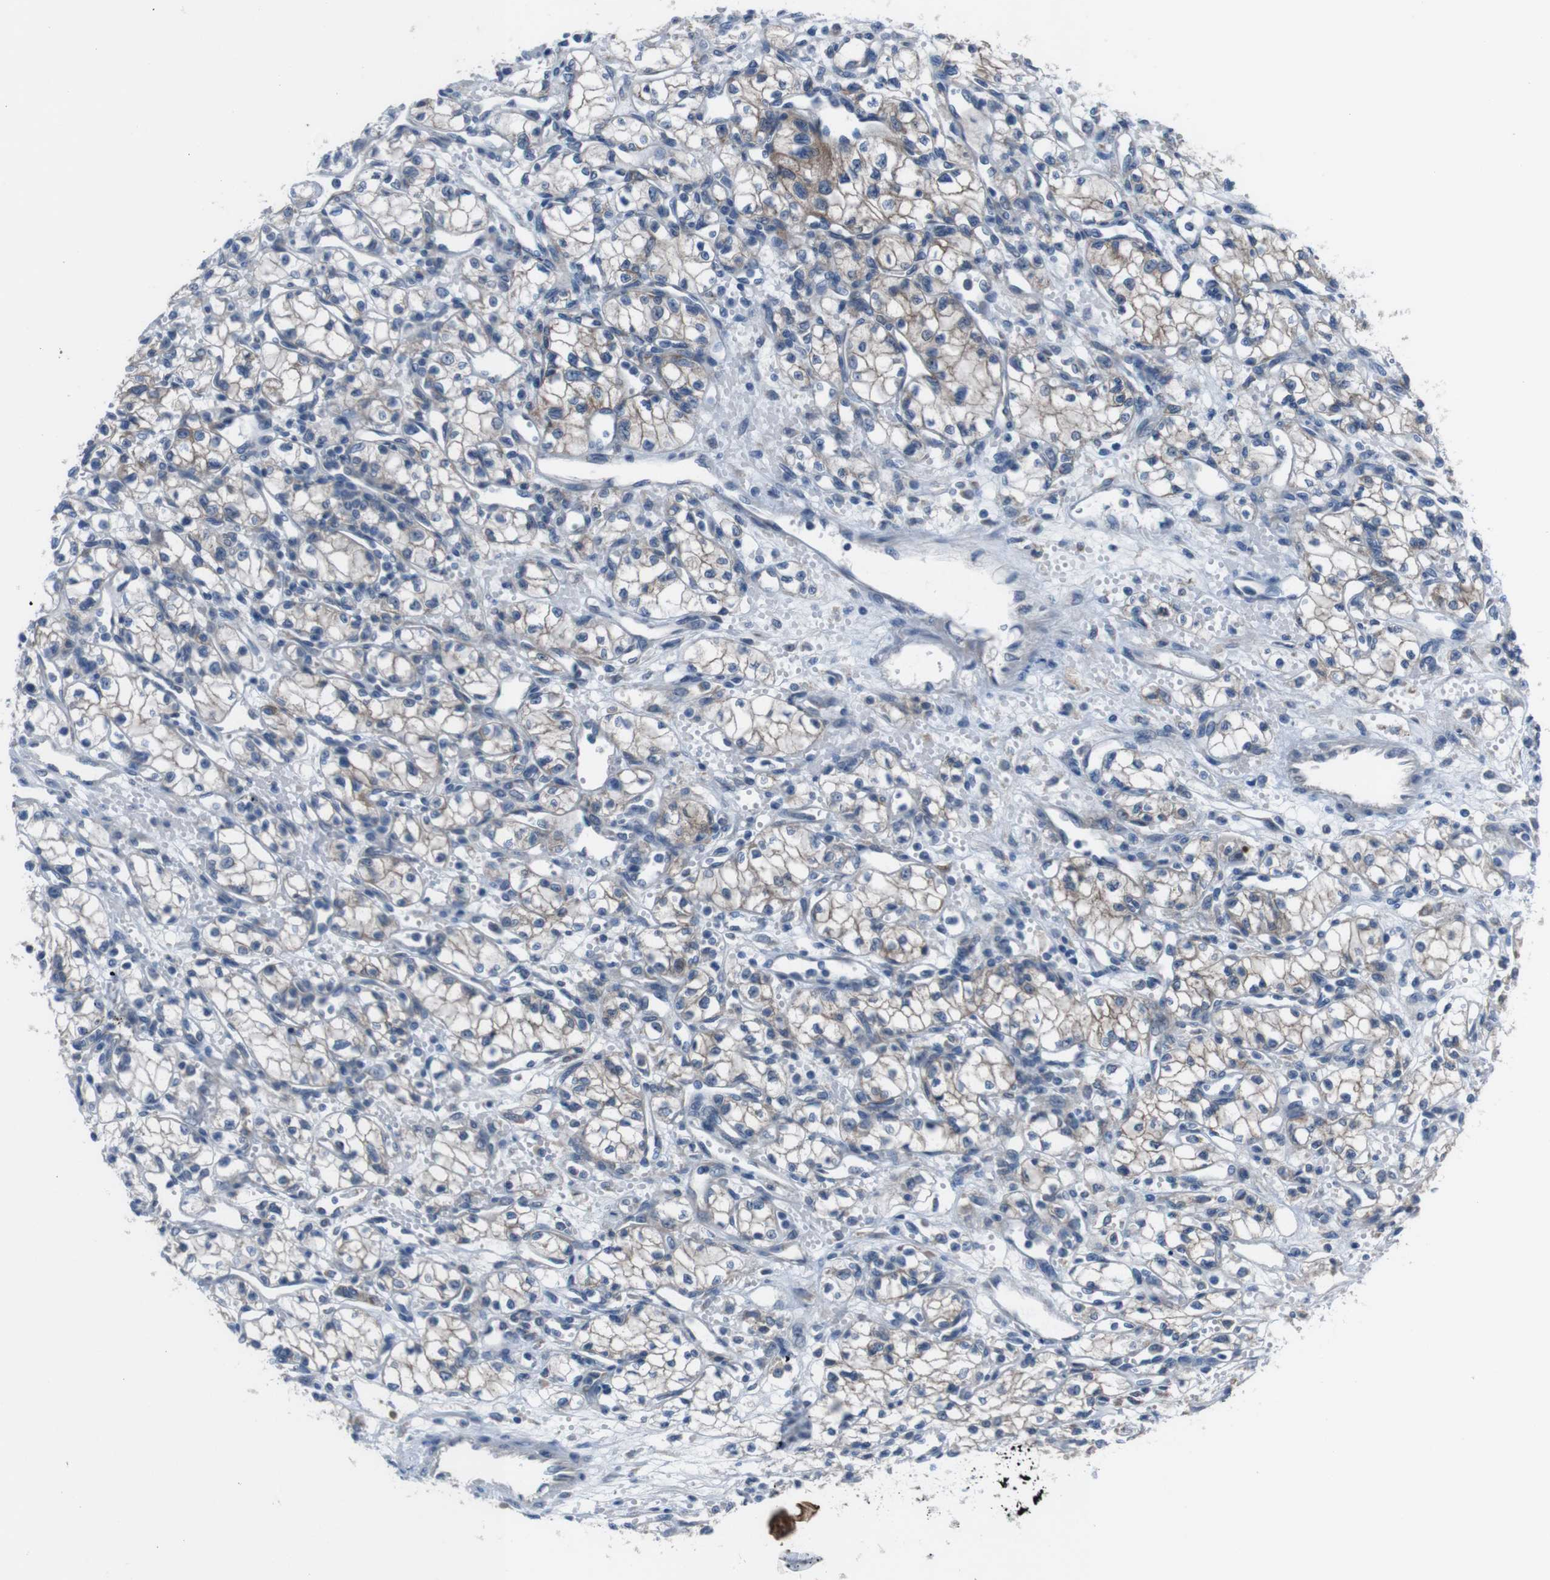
{"staining": {"intensity": "weak", "quantity": ">75%", "location": "cytoplasmic/membranous"}, "tissue": "renal cancer", "cell_type": "Tumor cells", "image_type": "cancer", "snomed": [{"axis": "morphology", "description": "Normal tissue, NOS"}, {"axis": "morphology", "description": "Adenocarcinoma, NOS"}, {"axis": "topography", "description": "Kidney"}], "caption": "A brown stain labels weak cytoplasmic/membranous staining of a protein in renal cancer (adenocarcinoma) tumor cells.", "gene": "CDH22", "patient": {"sex": "male", "age": 59}}